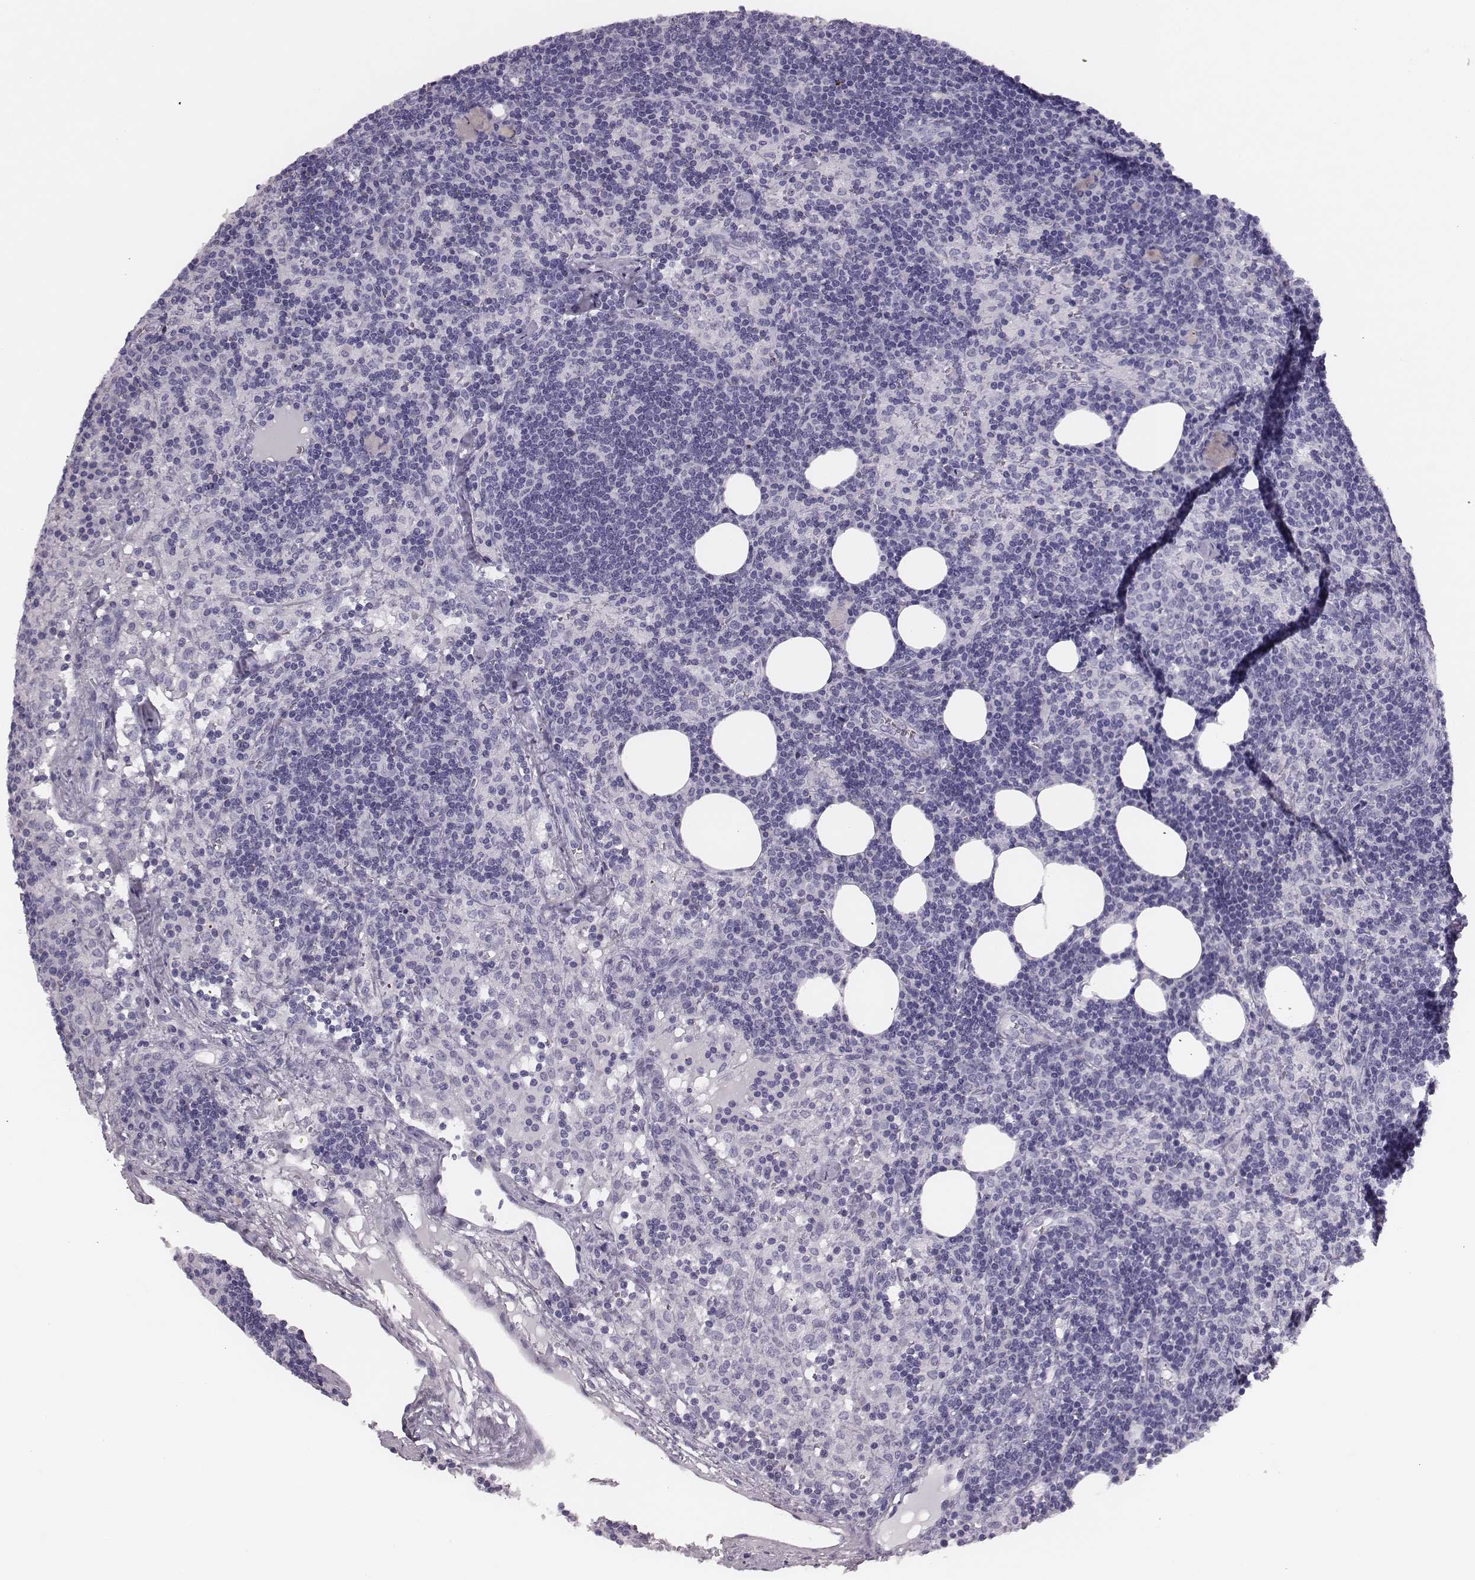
{"staining": {"intensity": "negative", "quantity": "none", "location": "none"}, "tissue": "lymph node", "cell_type": "Germinal center cells", "image_type": "normal", "snomed": [{"axis": "morphology", "description": "Normal tissue, NOS"}, {"axis": "topography", "description": "Lymph node"}], "caption": "High power microscopy image of an immunohistochemistry histopathology image of unremarkable lymph node, revealing no significant positivity in germinal center cells. (Stains: DAB IHC with hematoxylin counter stain, Microscopy: brightfield microscopy at high magnification).", "gene": "H1", "patient": {"sex": "female", "age": 52}}